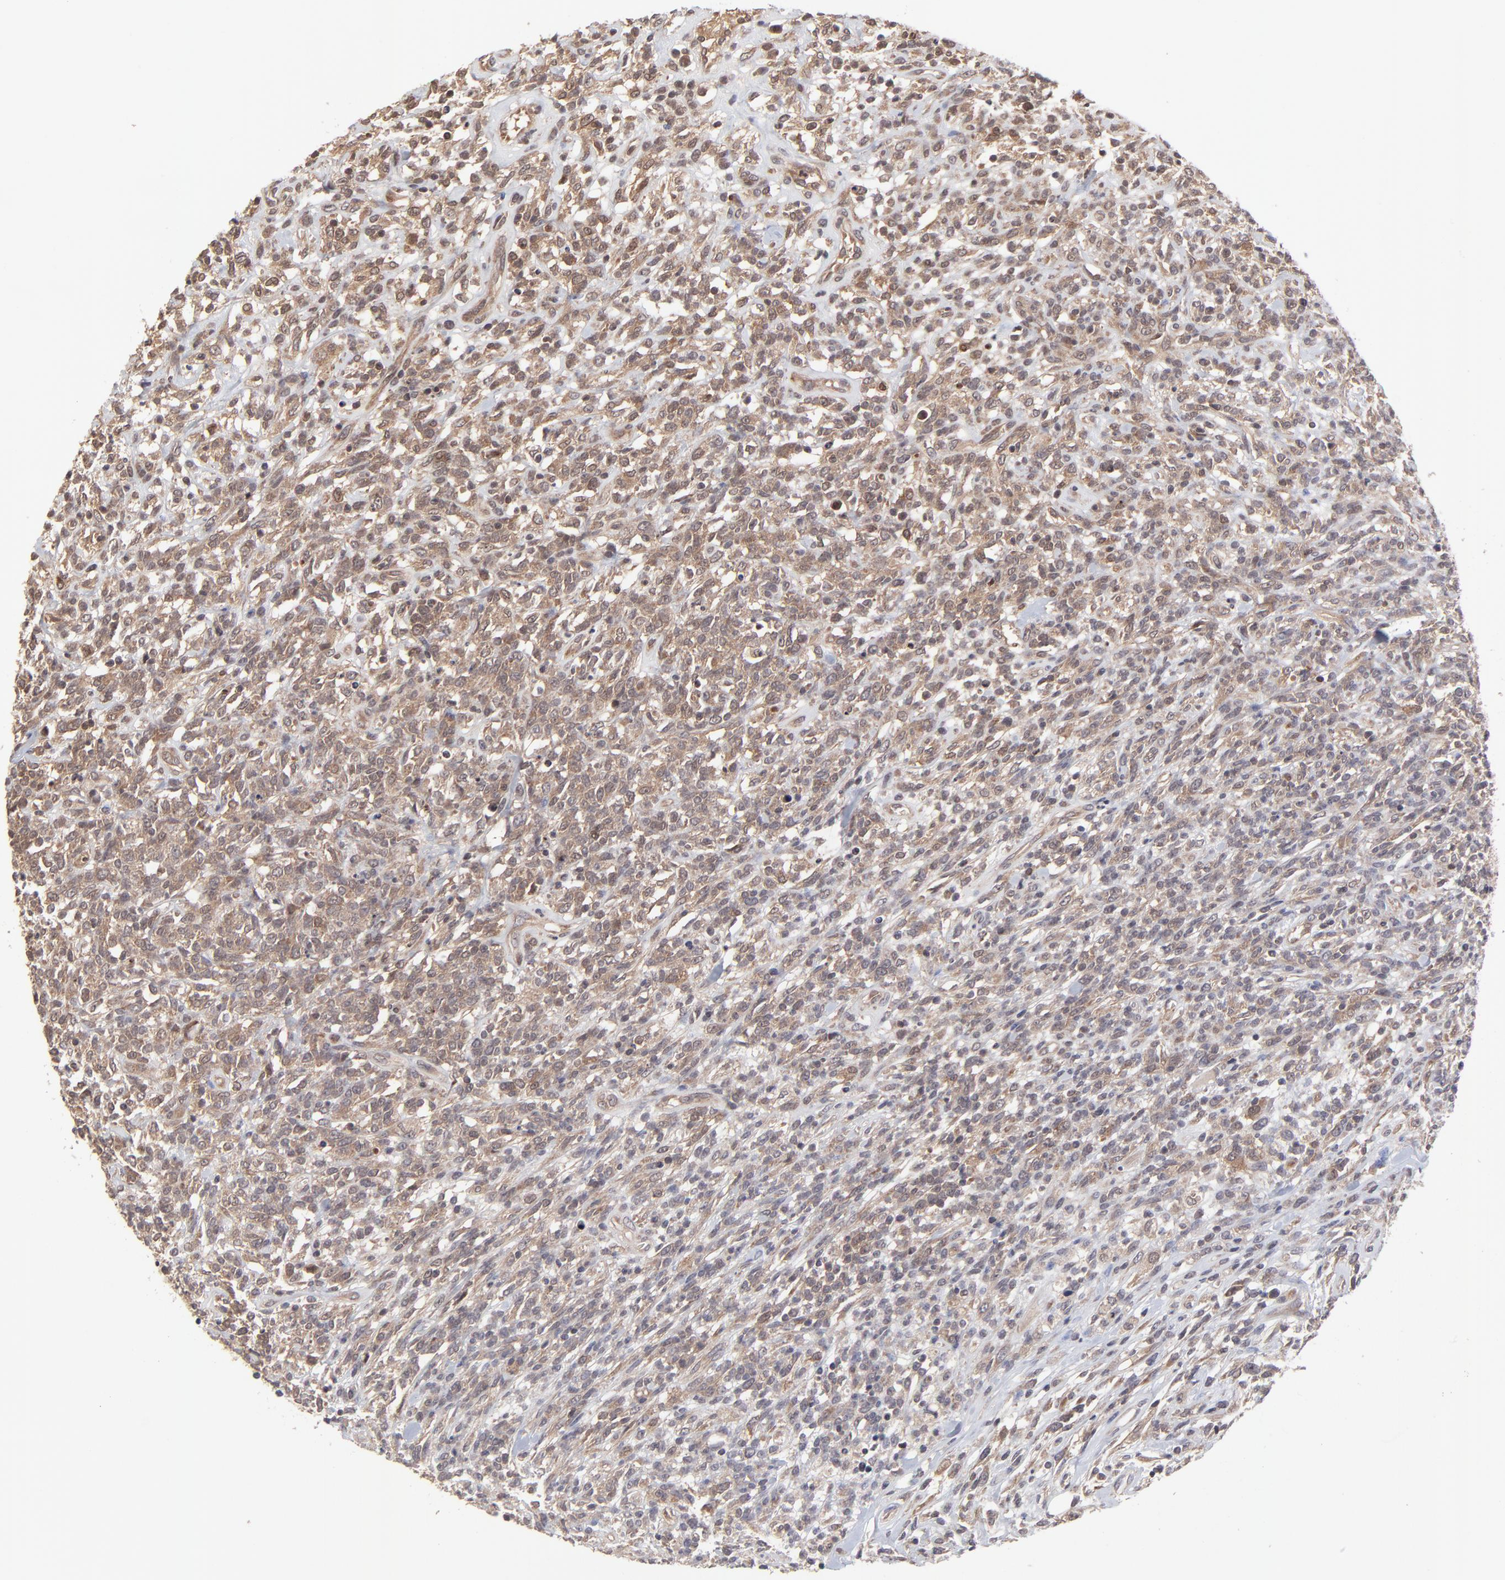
{"staining": {"intensity": "weak", "quantity": ">75%", "location": "cytoplasmic/membranous"}, "tissue": "lymphoma", "cell_type": "Tumor cells", "image_type": "cancer", "snomed": [{"axis": "morphology", "description": "Malignant lymphoma, non-Hodgkin's type, High grade"}, {"axis": "topography", "description": "Lymph node"}], "caption": "Lymphoma tissue shows weak cytoplasmic/membranous positivity in approximately >75% of tumor cells", "gene": "UBE2L6", "patient": {"sex": "female", "age": 73}}